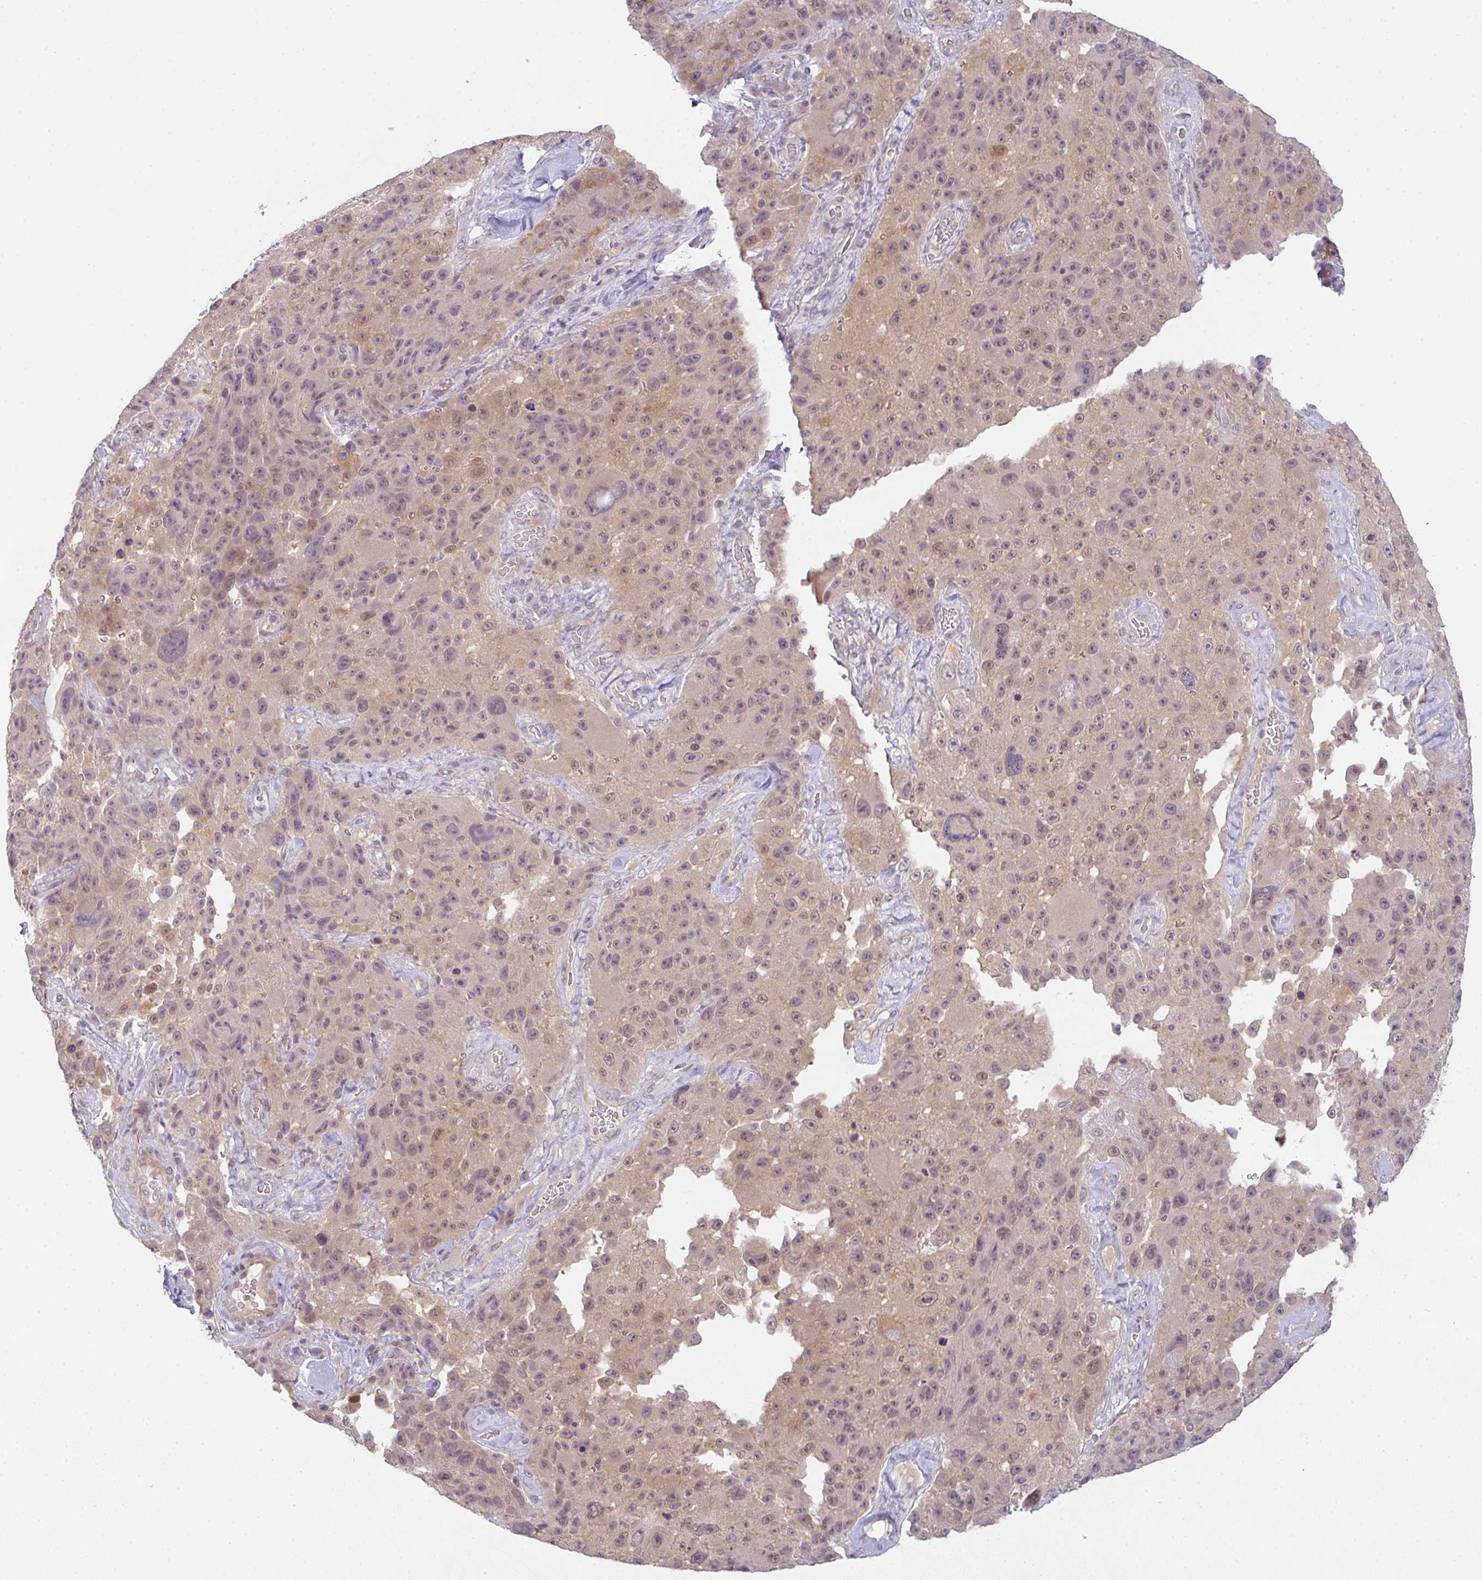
{"staining": {"intensity": "weak", "quantity": "25%-75%", "location": "cytoplasmic/membranous"}, "tissue": "melanoma", "cell_type": "Tumor cells", "image_type": "cancer", "snomed": [{"axis": "morphology", "description": "Malignant melanoma, Metastatic site"}, {"axis": "topography", "description": "Lymph node"}], "caption": "DAB (3,3'-diaminobenzidine) immunohistochemical staining of human malignant melanoma (metastatic site) exhibits weak cytoplasmic/membranous protein expression in approximately 25%-75% of tumor cells. Immunohistochemistry (ihc) stains the protein in brown and the nuclei are stained blue.", "gene": "CSE1L", "patient": {"sex": "male", "age": 62}}